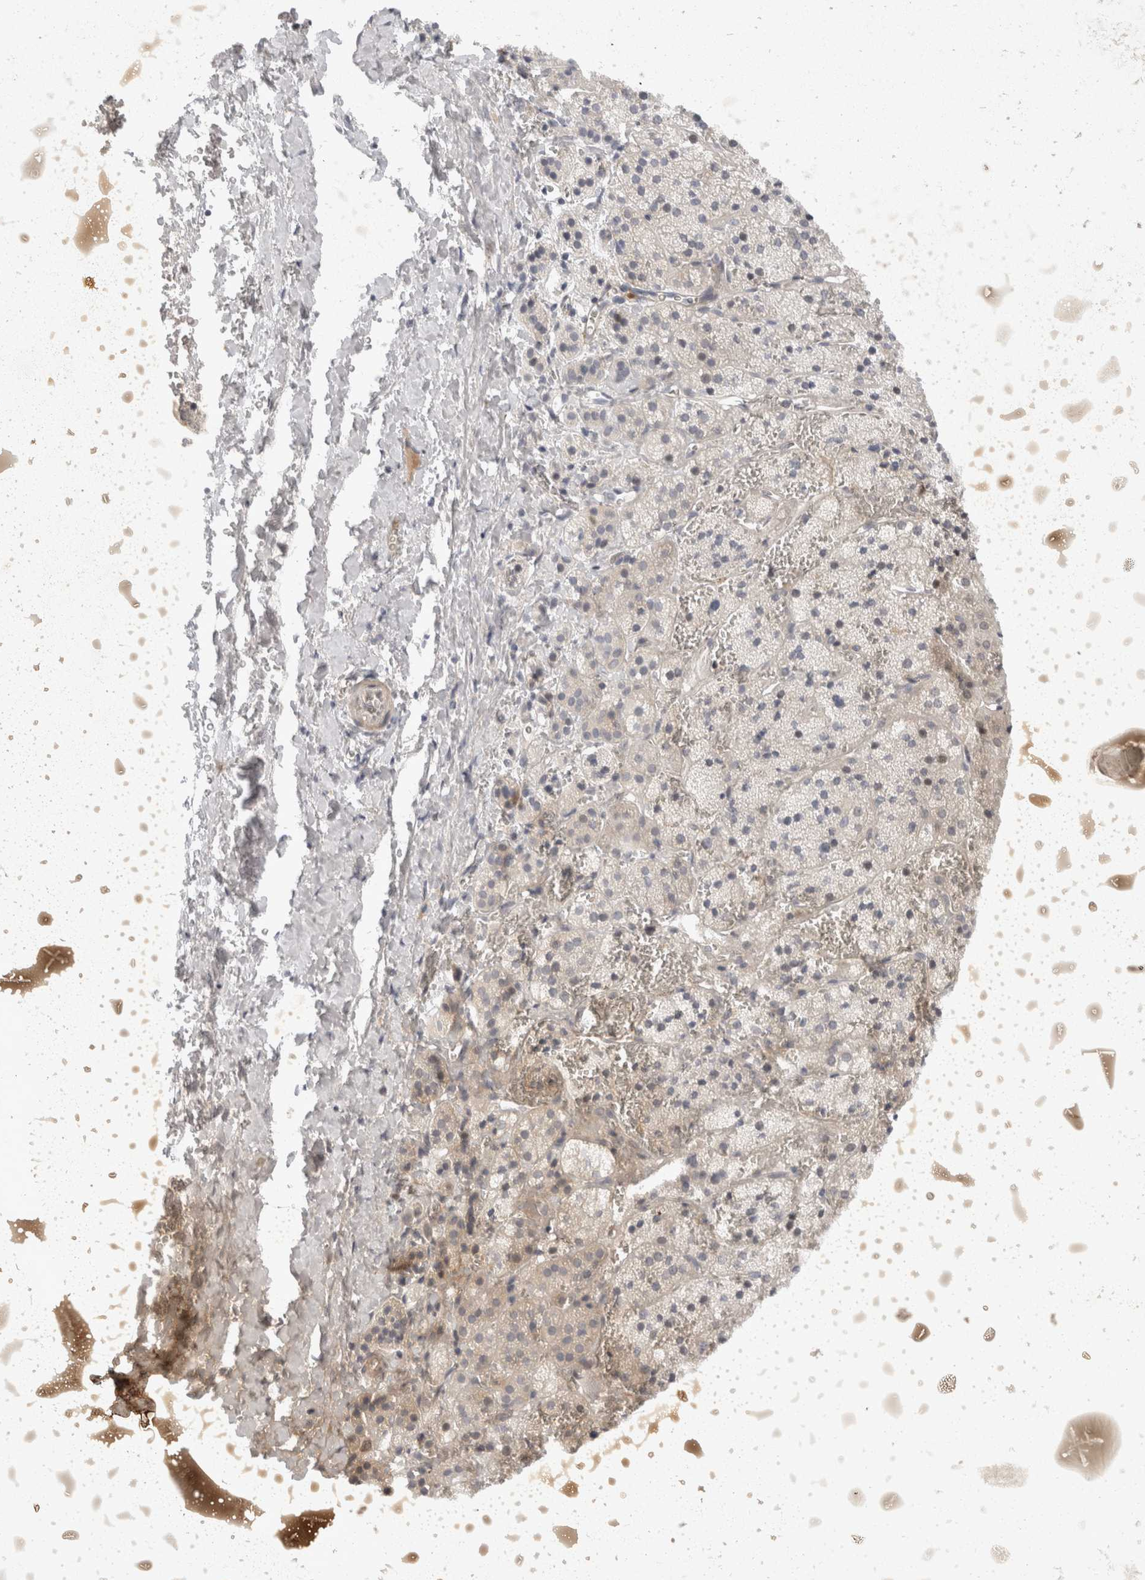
{"staining": {"intensity": "weak", "quantity": "25%-75%", "location": "cytoplasmic/membranous"}, "tissue": "adrenal gland", "cell_type": "Glandular cells", "image_type": "normal", "snomed": [{"axis": "morphology", "description": "Normal tissue, NOS"}, {"axis": "topography", "description": "Adrenal gland"}], "caption": "An image showing weak cytoplasmic/membranous staining in approximately 25%-75% of glandular cells in benign adrenal gland, as visualized by brown immunohistochemical staining.", "gene": "TOM1L2", "patient": {"sex": "female", "age": 44}}